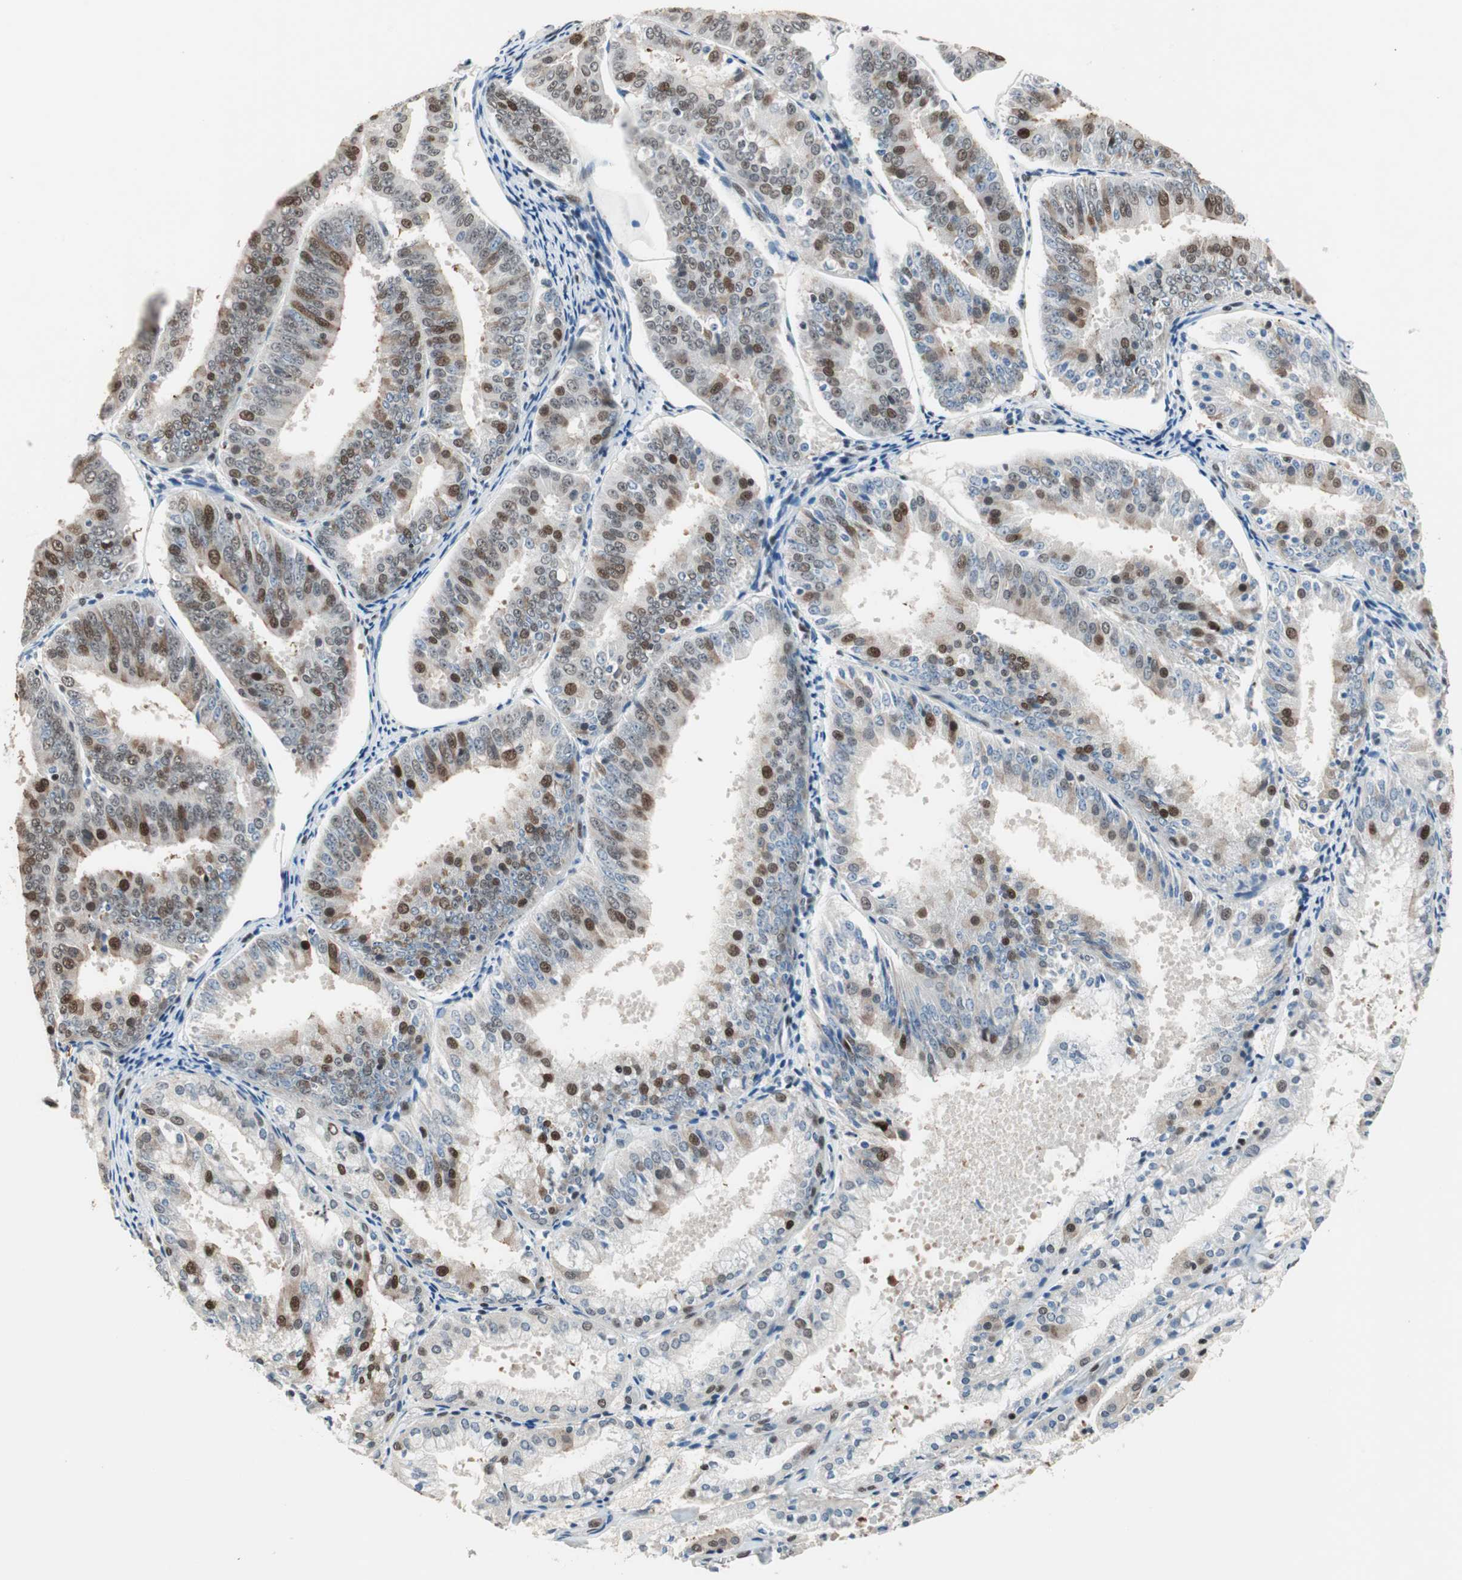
{"staining": {"intensity": "moderate", "quantity": "25%-75%", "location": "cytoplasmic/membranous,nuclear"}, "tissue": "endometrial cancer", "cell_type": "Tumor cells", "image_type": "cancer", "snomed": [{"axis": "morphology", "description": "Adenocarcinoma, NOS"}, {"axis": "topography", "description": "Endometrium"}], "caption": "Immunohistochemical staining of endometrial cancer (adenocarcinoma) exhibits medium levels of moderate cytoplasmic/membranous and nuclear protein positivity in approximately 25%-75% of tumor cells.", "gene": "ZBTB17", "patient": {"sex": "female", "age": 63}}